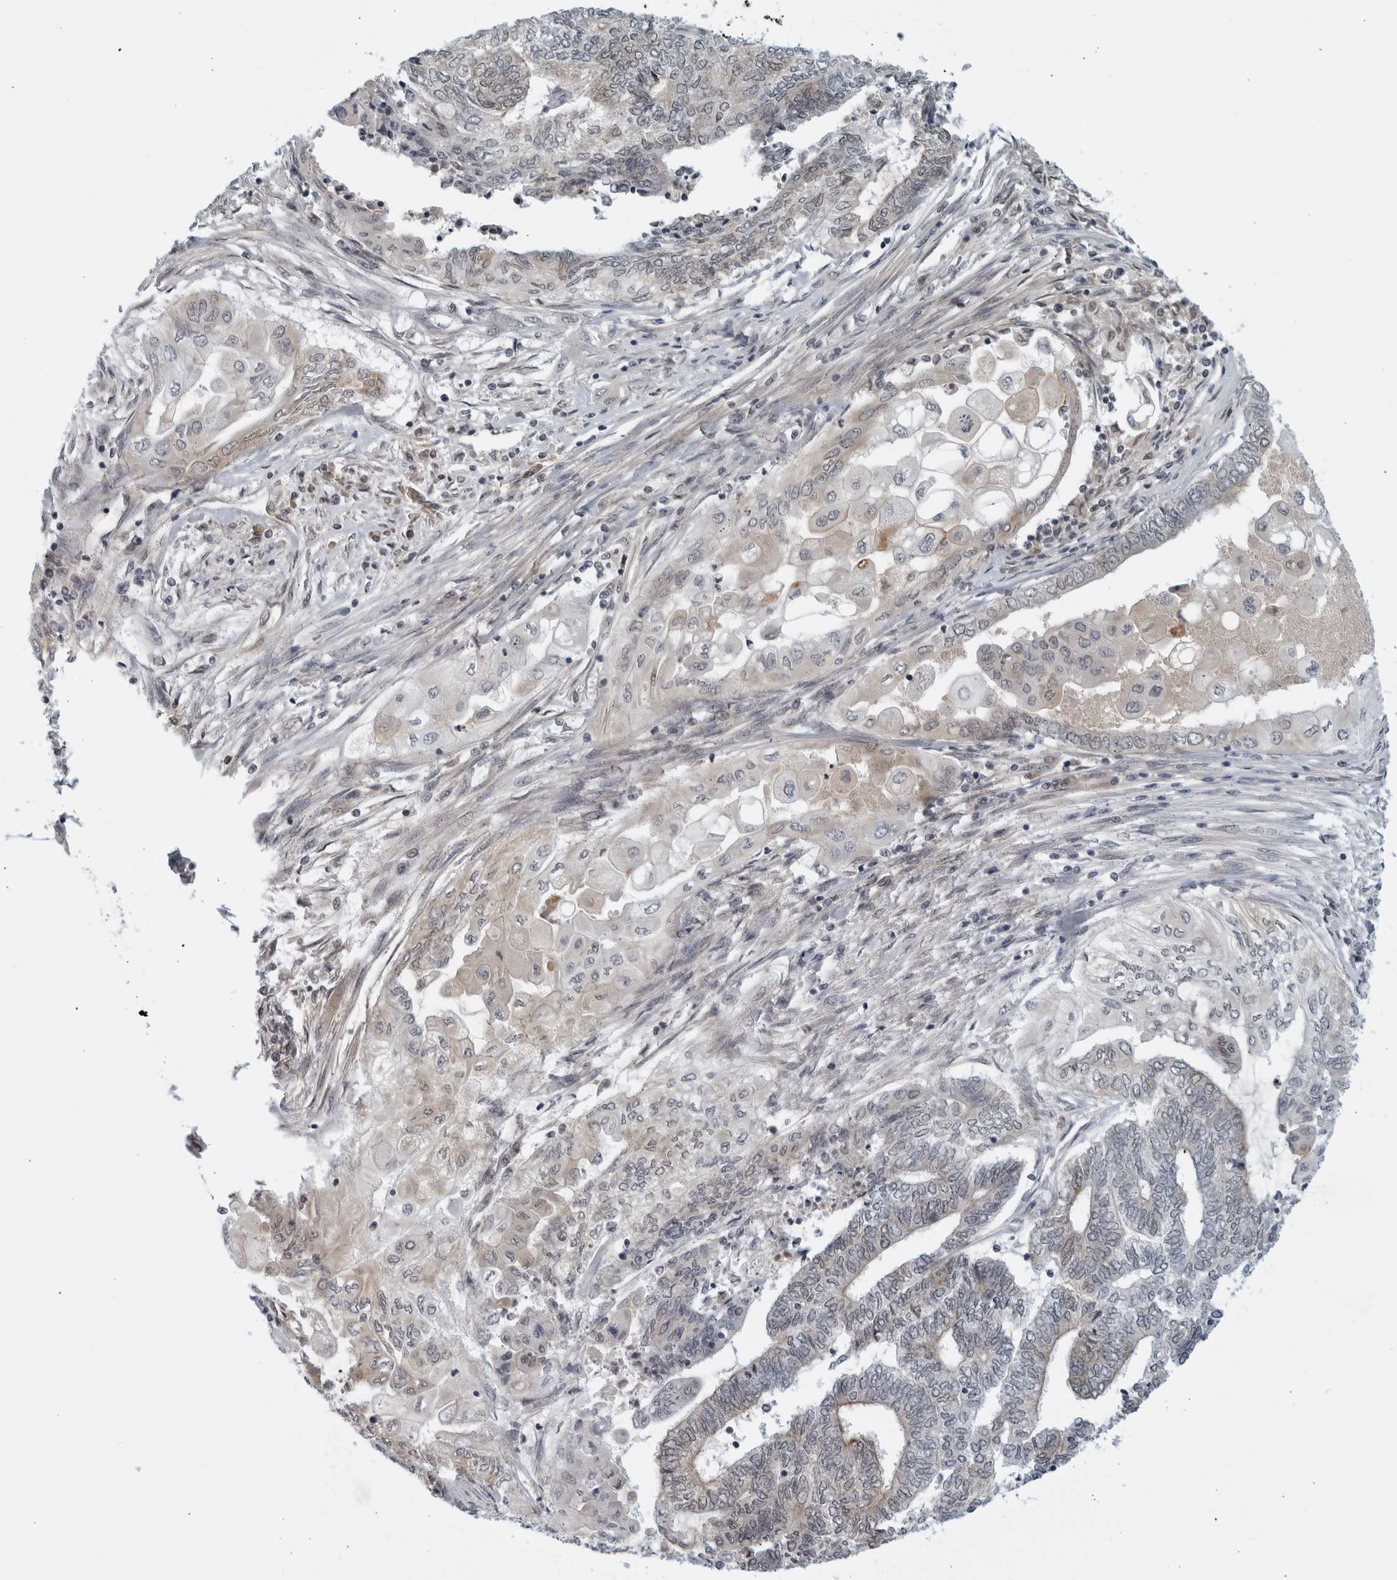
{"staining": {"intensity": "moderate", "quantity": "<25%", "location": "cytoplasmic/membranous"}, "tissue": "endometrial cancer", "cell_type": "Tumor cells", "image_type": "cancer", "snomed": [{"axis": "morphology", "description": "Adenocarcinoma, NOS"}, {"axis": "topography", "description": "Uterus"}, {"axis": "topography", "description": "Endometrium"}], "caption": "Endometrial cancer (adenocarcinoma) tissue exhibits moderate cytoplasmic/membranous expression in about <25% of tumor cells, visualized by immunohistochemistry.", "gene": "RC3H1", "patient": {"sex": "female", "age": 70}}